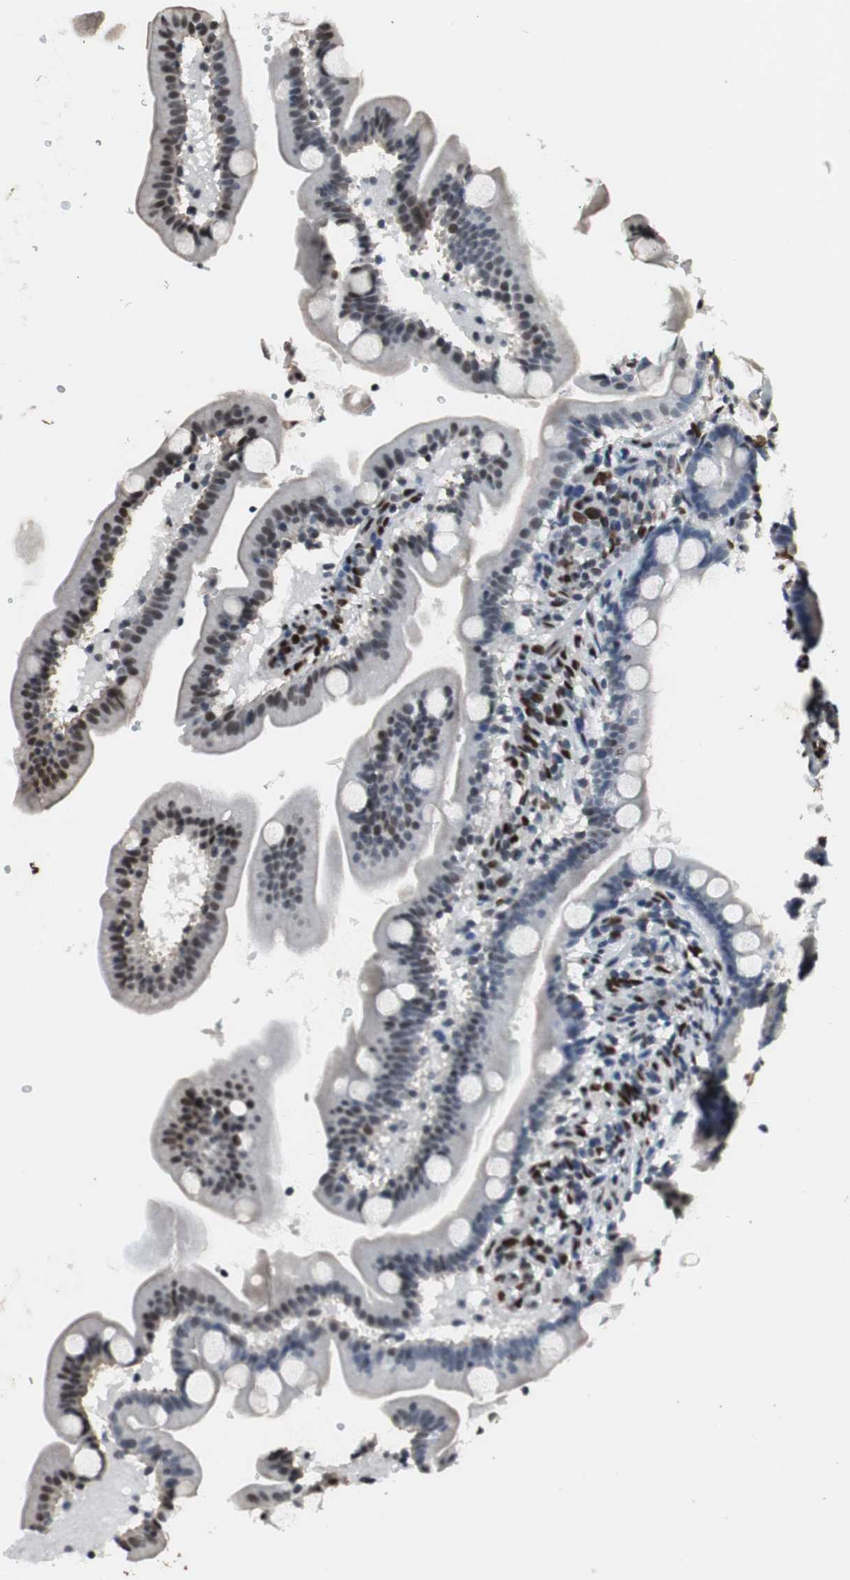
{"staining": {"intensity": "weak", "quantity": "<25%", "location": "nuclear"}, "tissue": "duodenum", "cell_type": "Glandular cells", "image_type": "normal", "snomed": [{"axis": "morphology", "description": "Normal tissue, NOS"}, {"axis": "topography", "description": "Duodenum"}], "caption": "Unremarkable duodenum was stained to show a protein in brown. There is no significant expression in glandular cells.", "gene": "PML", "patient": {"sex": "male", "age": 54}}